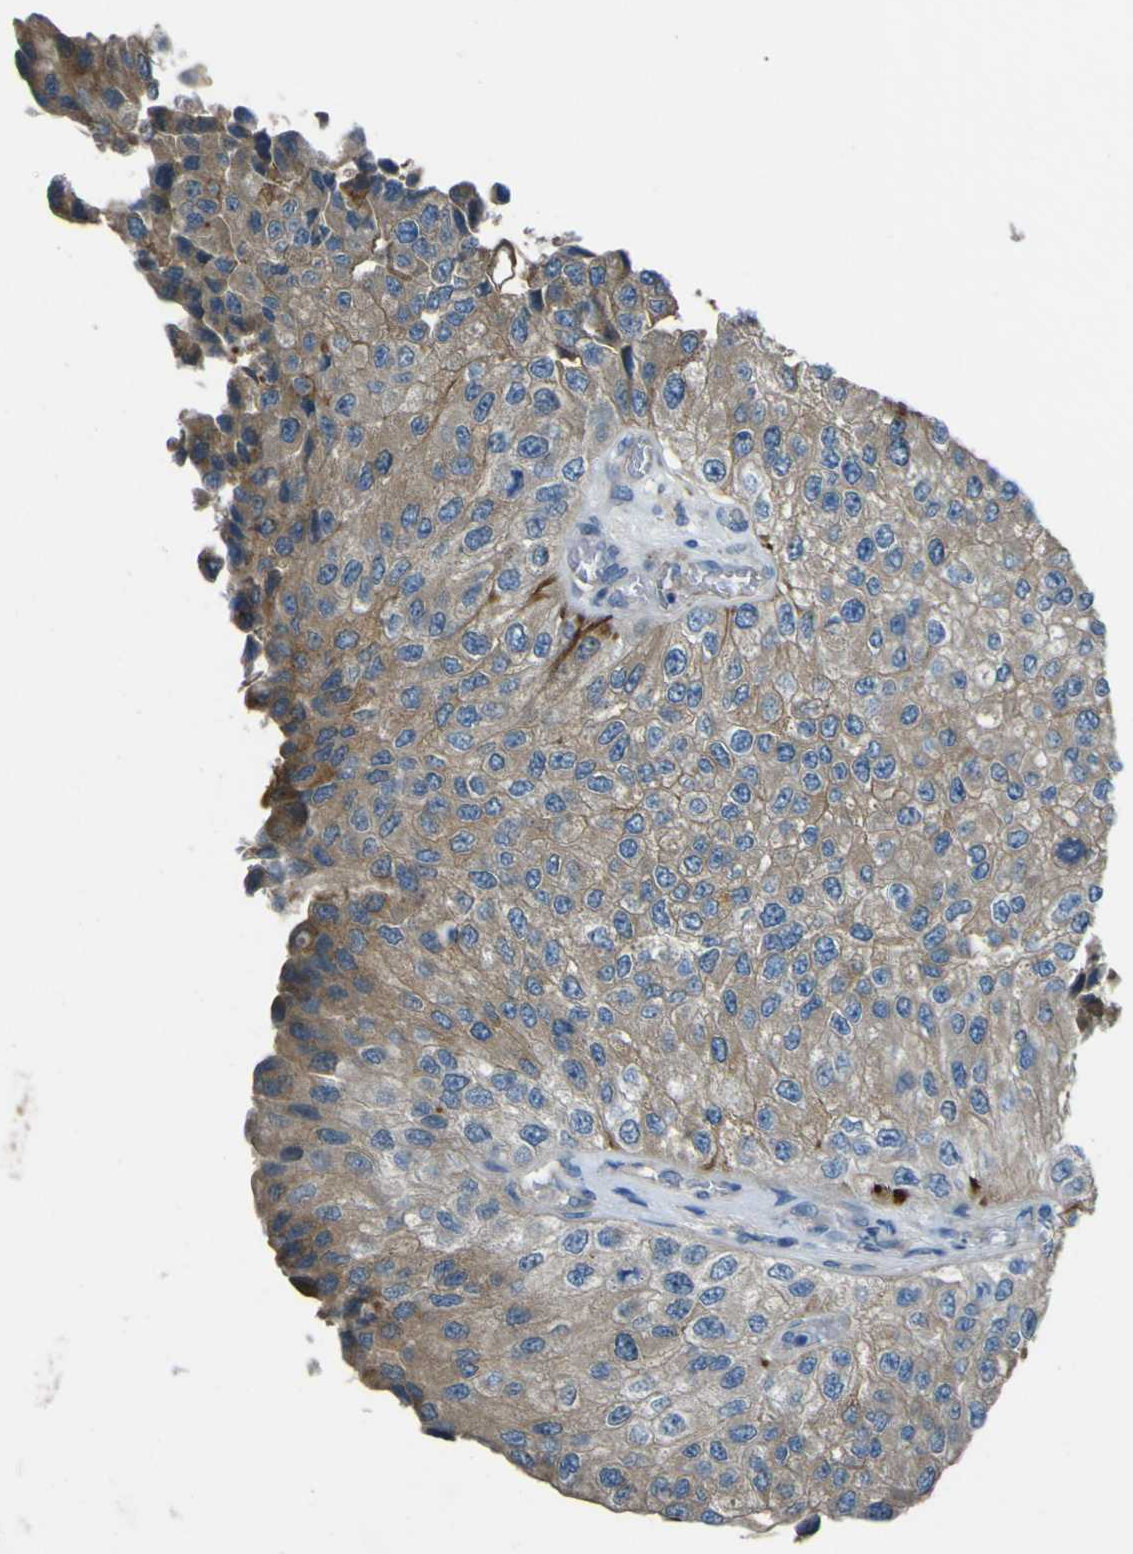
{"staining": {"intensity": "moderate", "quantity": ">75%", "location": "cytoplasmic/membranous"}, "tissue": "urothelial cancer", "cell_type": "Tumor cells", "image_type": "cancer", "snomed": [{"axis": "morphology", "description": "Urothelial carcinoma, High grade"}, {"axis": "topography", "description": "Kidney"}, {"axis": "topography", "description": "Urinary bladder"}], "caption": "Protein analysis of high-grade urothelial carcinoma tissue demonstrates moderate cytoplasmic/membranous expression in about >75% of tumor cells. (Brightfield microscopy of DAB IHC at high magnification).", "gene": "NAALADL2", "patient": {"sex": "male", "age": 77}}